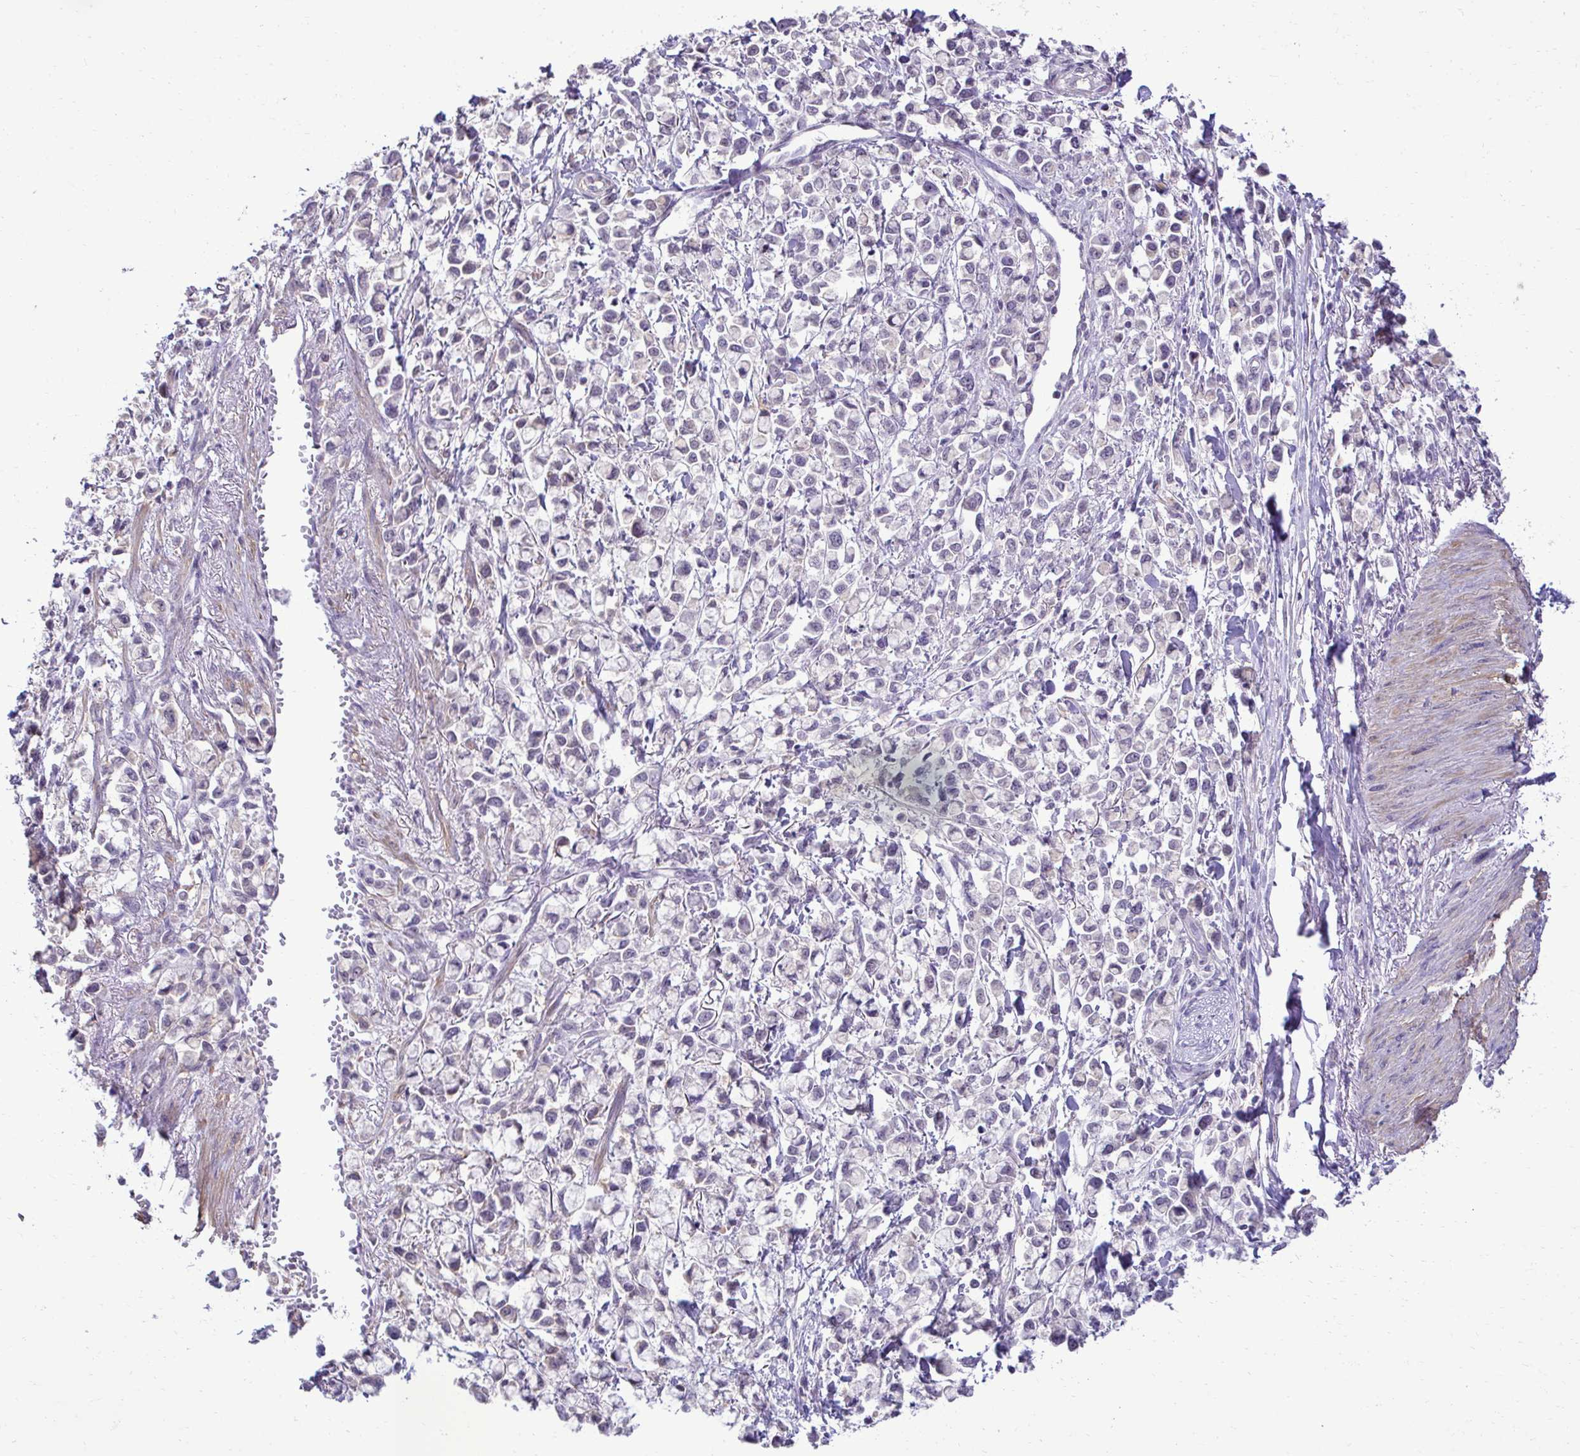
{"staining": {"intensity": "negative", "quantity": "none", "location": "none"}, "tissue": "stomach cancer", "cell_type": "Tumor cells", "image_type": "cancer", "snomed": [{"axis": "morphology", "description": "Adenocarcinoma, NOS"}, {"axis": "topography", "description": "Stomach"}], "caption": "Tumor cells show no significant expression in stomach adenocarcinoma. (Brightfield microscopy of DAB immunohistochemistry at high magnification).", "gene": "SLC30A3", "patient": {"sex": "female", "age": 81}}